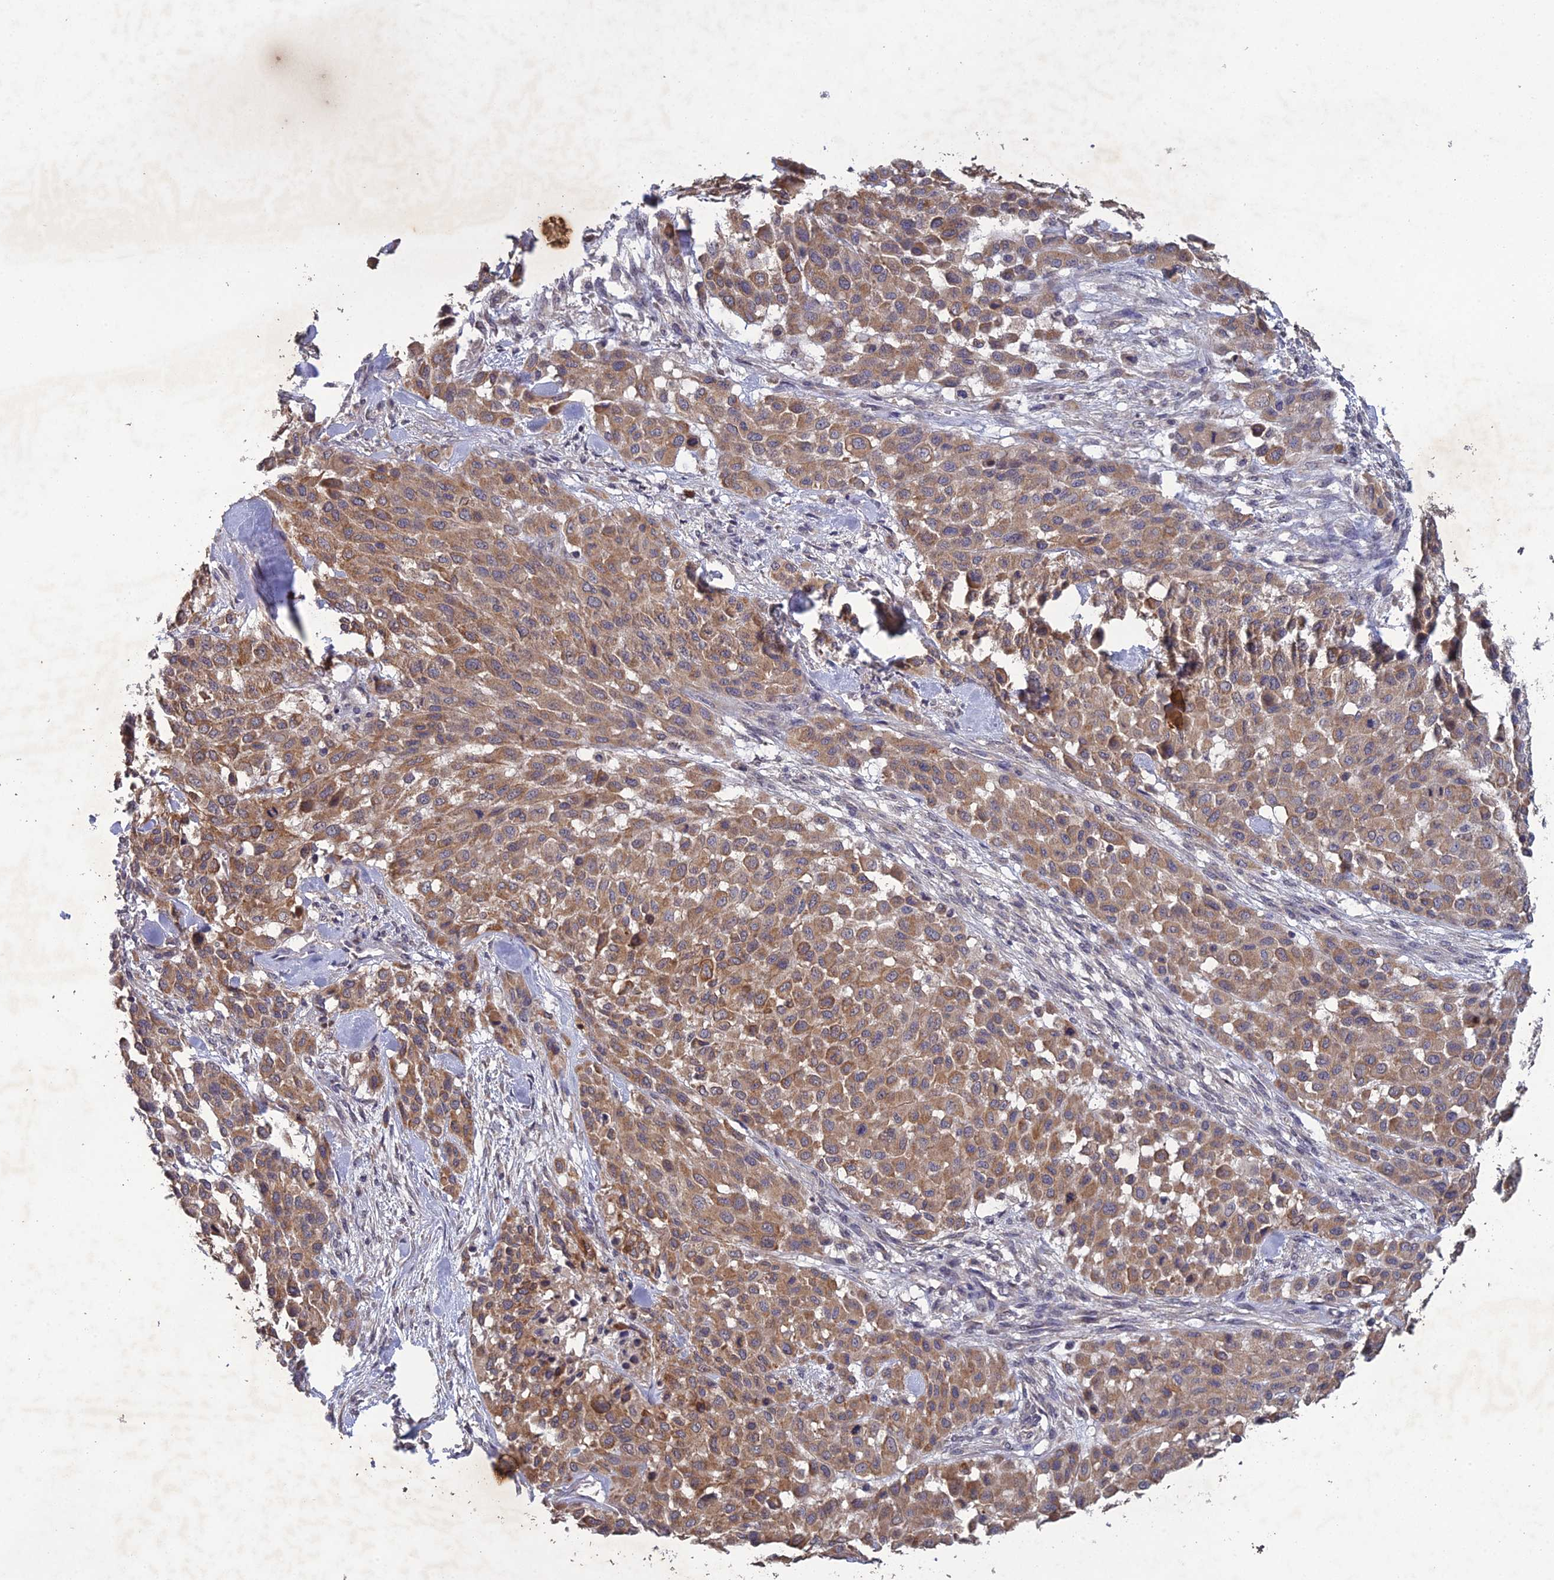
{"staining": {"intensity": "moderate", "quantity": ">75%", "location": "cytoplasmic/membranous"}, "tissue": "melanoma", "cell_type": "Tumor cells", "image_type": "cancer", "snomed": [{"axis": "morphology", "description": "Malignant melanoma, Metastatic site"}, {"axis": "topography", "description": "Skin"}], "caption": "IHC (DAB (3,3'-diaminobenzidine)) staining of malignant melanoma (metastatic site) displays moderate cytoplasmic/membranous protein expression in about >75% of tumor cells.", "gene": "SLC39A13", "patient": {"sex": "female", "age": 81}}